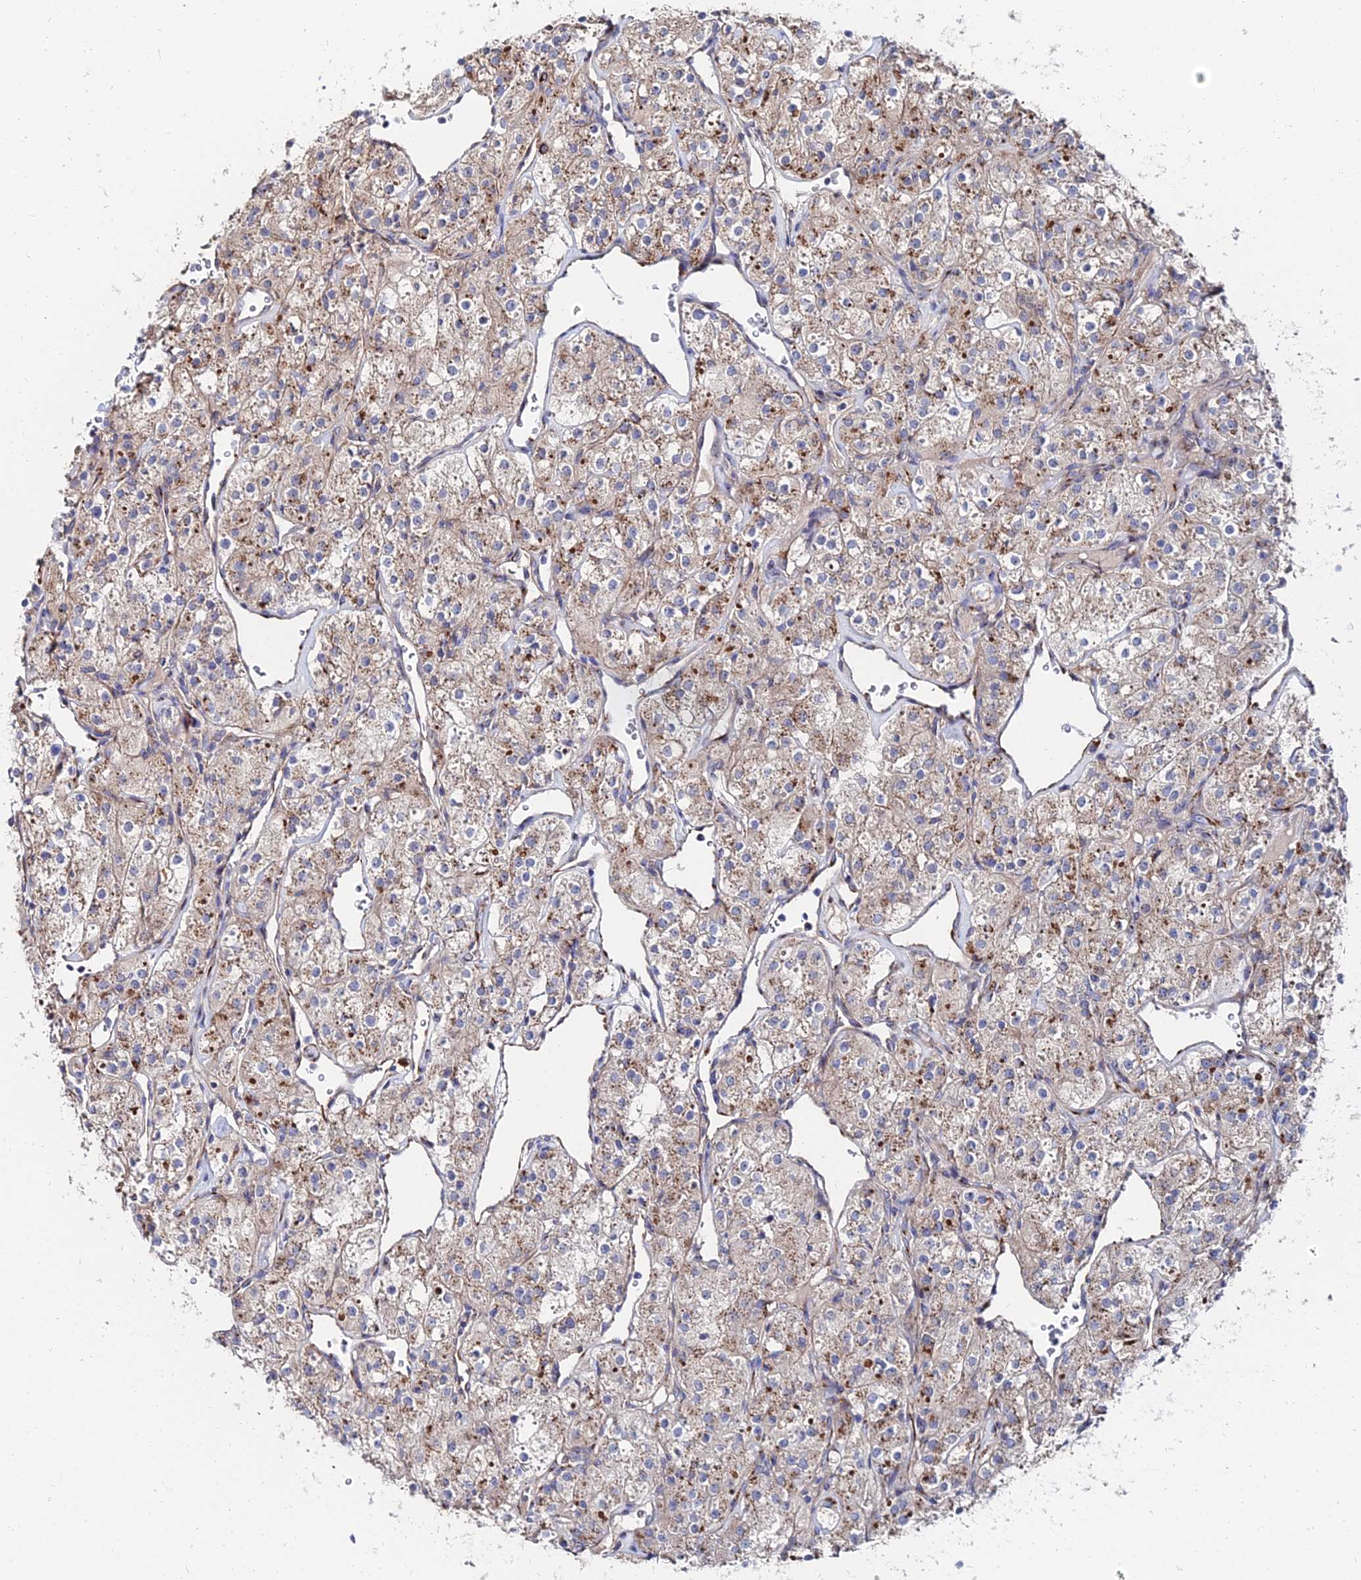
{"staining": {"intensity": "moderate", "quantity": ">75%", "location": "cytoplasmic/membranous"}, "tissue": "renal cancer", "cell_type": "Tumor cells", "image_type": "cancer", "snomed": [{"axis": "morphology", "description": "Adenocarcinoma, NOS"}, {"axis": "topography", "description": "Kidney"}], "caption": "Adenocarcinoma (renal) tissue demonstrates moderate cytoplasmic/membranous staining in about >75% of tumor cells", "gene": "BORCS8", "patient": {"sex": "male", "age": 77}}